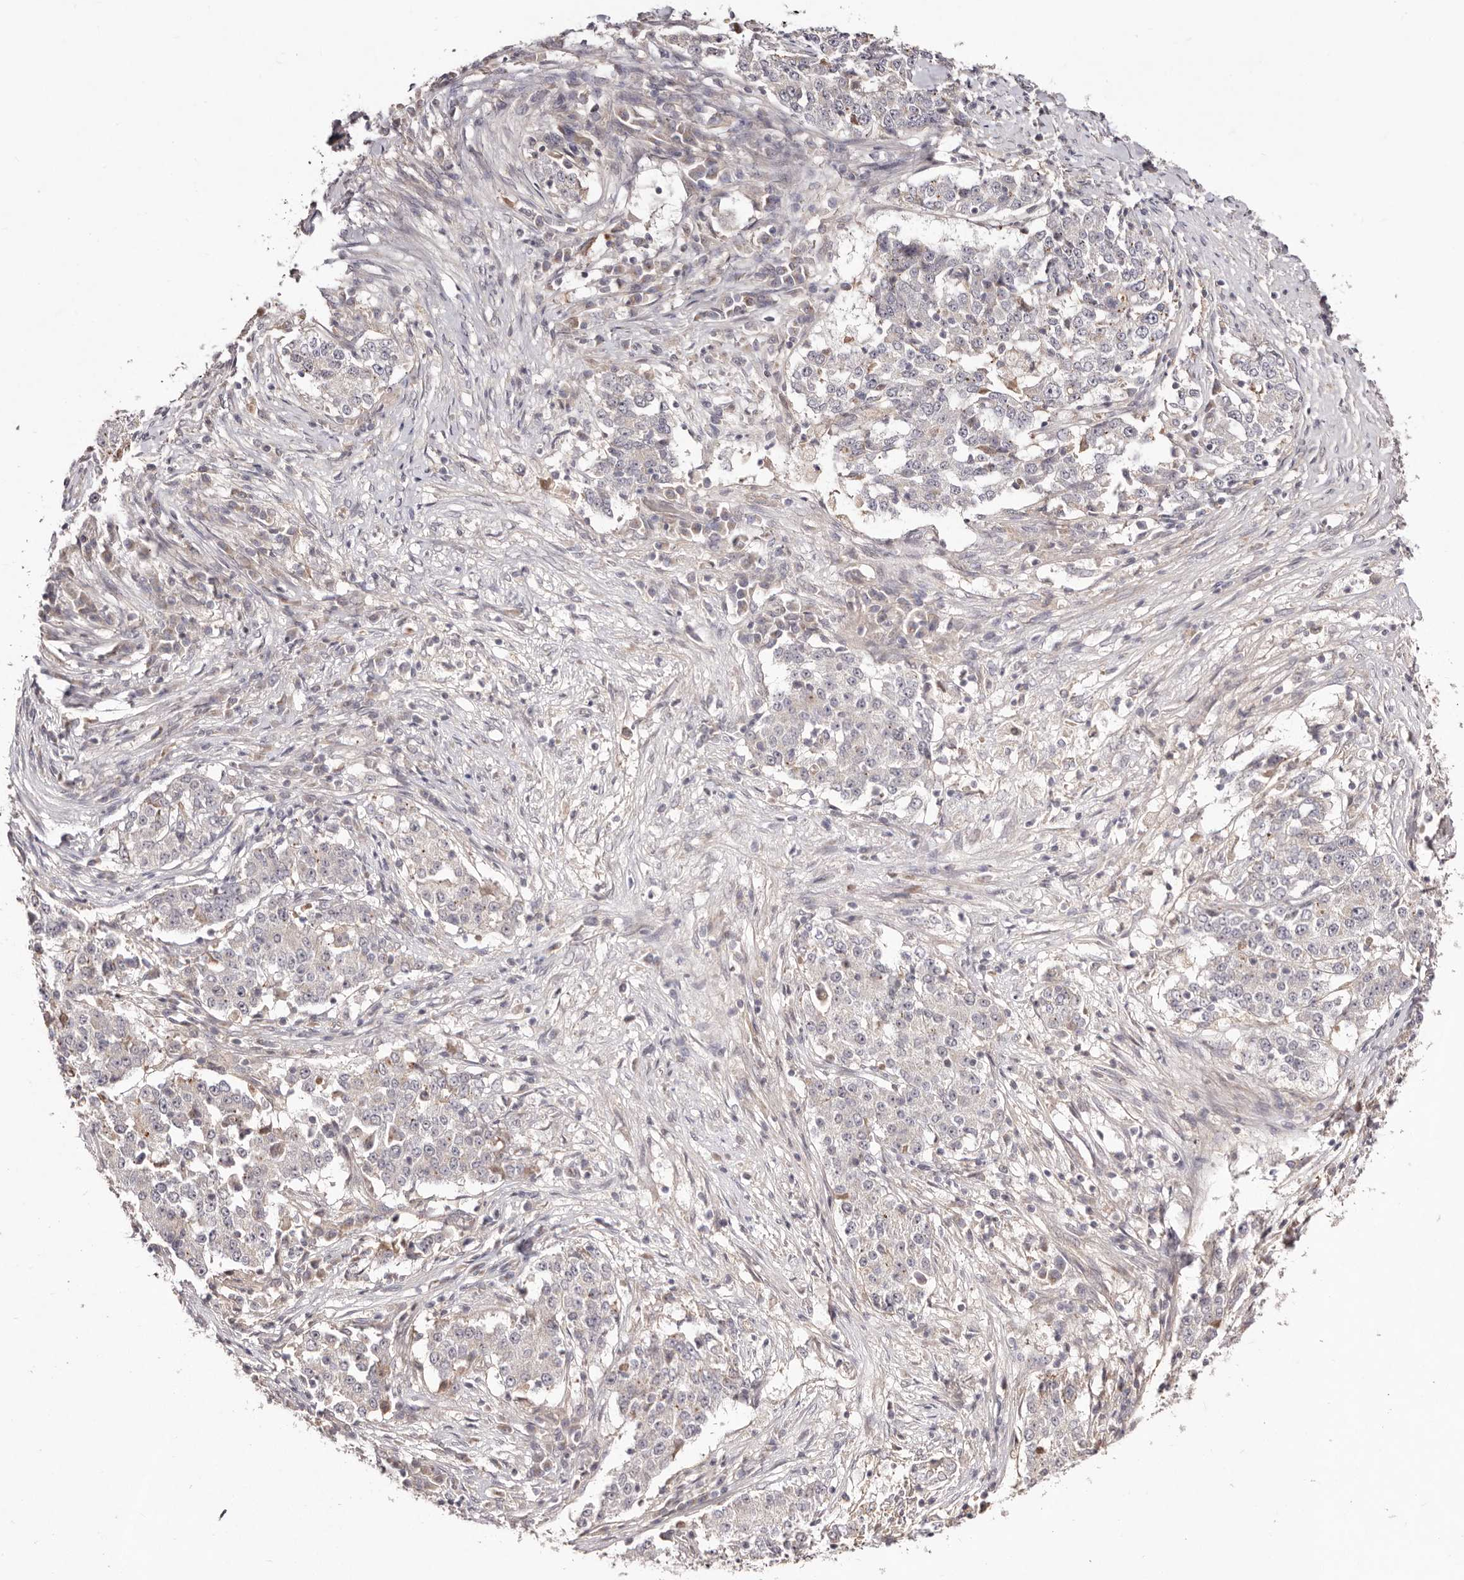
{"staining": {"intensity": "negative", "quantity": "none", "location": "none"}, "tissue": "stomach cancer", "cell_type": "Tumor cells", "image_type": "cancer", "snomed": [{"axis": "morphology", "description": "Adenocarcinoma, NOS"}, {"axis": "topography", "description": "Stomach"}], "caption": "High magnification brightfield microscopy of stomach cancer (adenocarcinoma) stained with DAB (3,3'-diaminobenzidine) (brown) and counterstained with hematoxylin (blue): tumor cells show no significant expression.", "gene": "EGR3", "patient": {"sex": "male", "age": 59}}